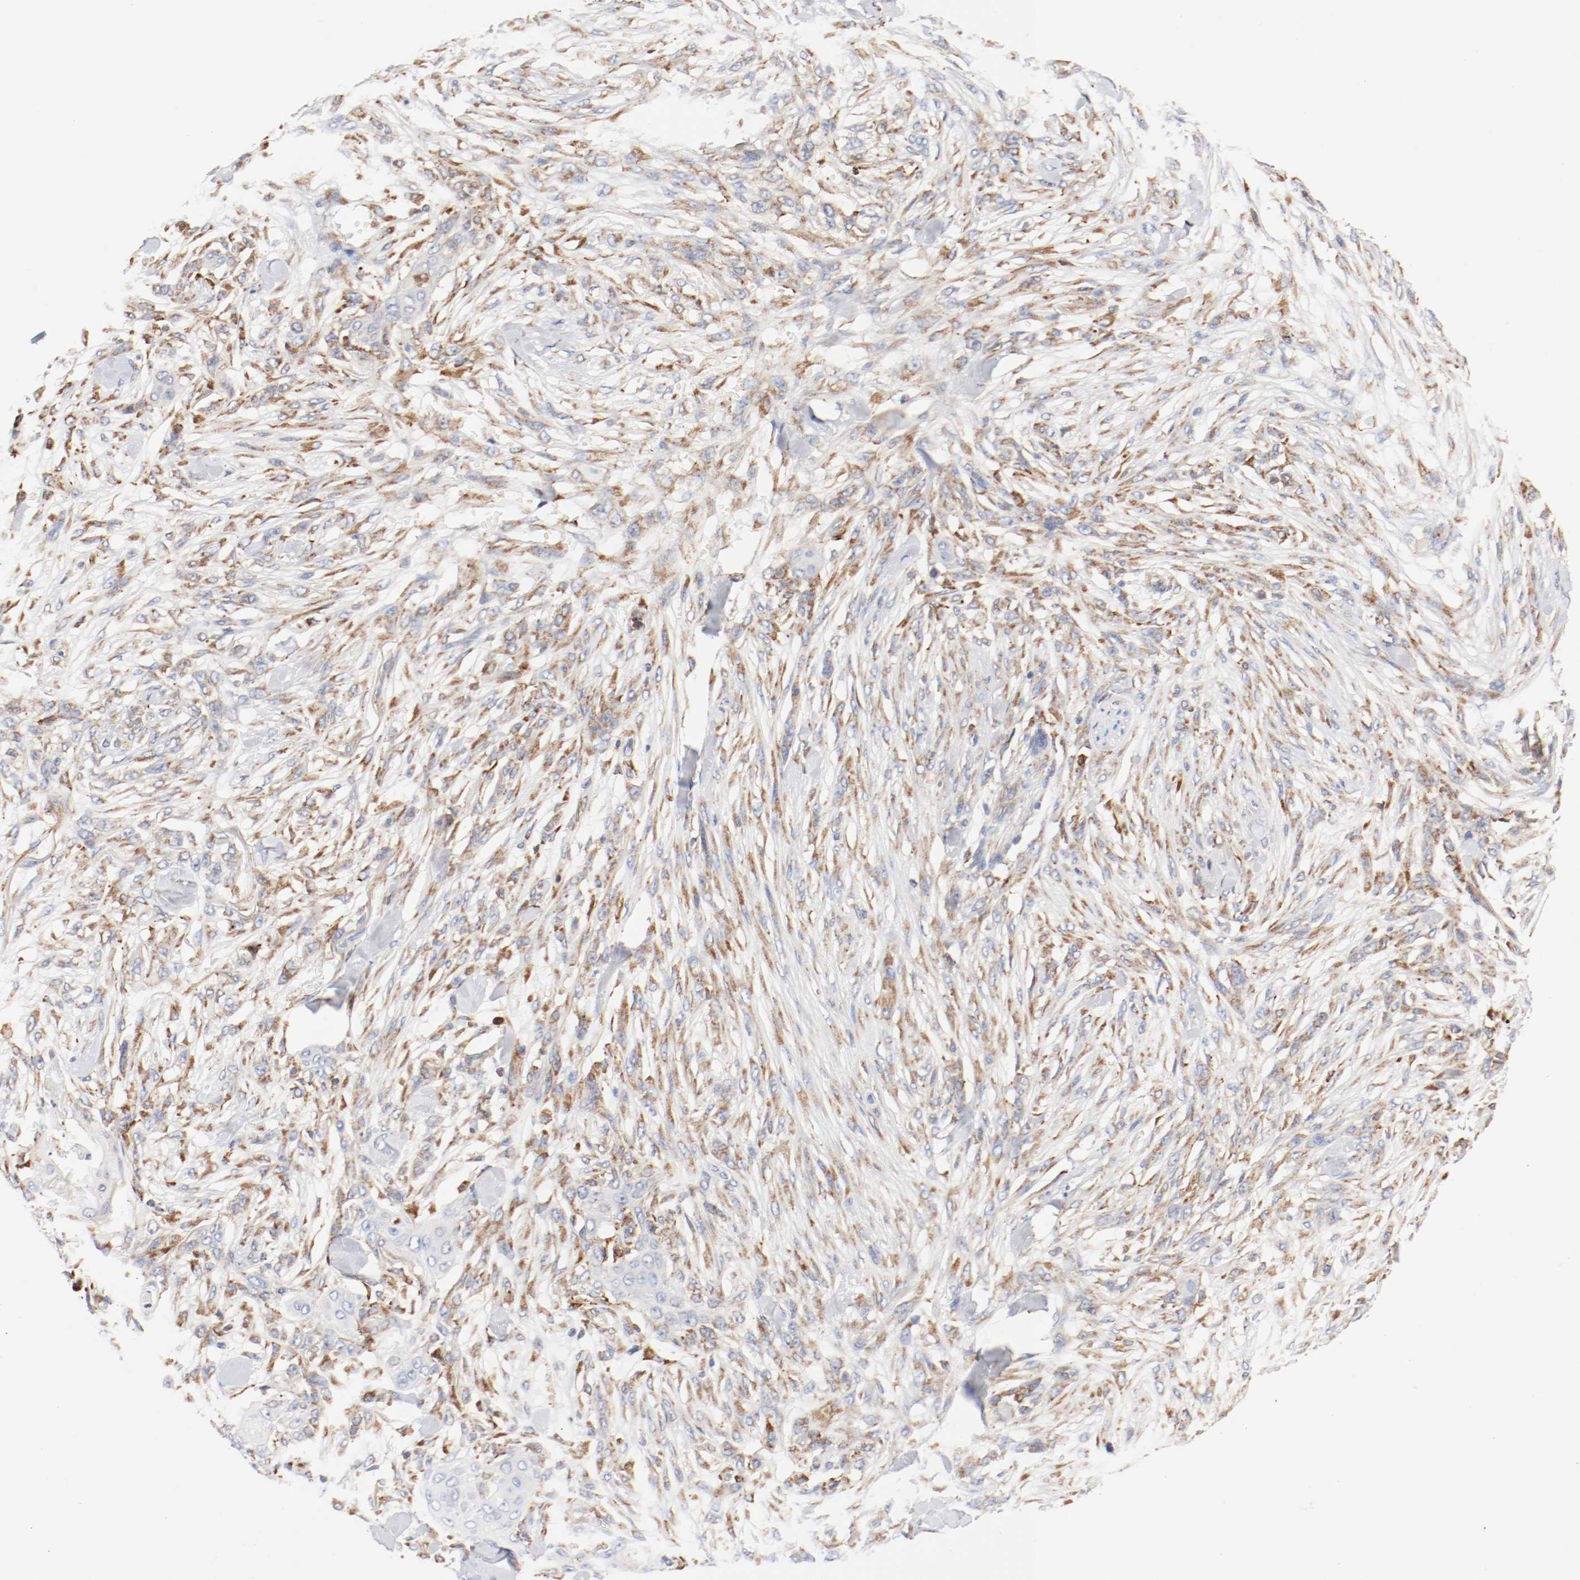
{"staining": {"intensity": "moderate", "quantity": ">75%", "location": "cytoplasmic/membranous"}, "tissue": "skin cancer", "cell_type": "Tumor cells", "image_type": "cancer", "snomed": [{"axis": "morphology", "description": "Normal tissue, NOS"}, {"axis": "morphology", "description": "Squamous cell carcinoma, NOS"}, {"axis": "topography", "description": "Skin"}], "caption": "Immunohistochemistry (IHC) photomicrograph of skin cancer stained for a protein (brown), which shows medium levels of moderate cytoplasmic/membranous staining in approximately >75% of tumor cells.", "gene": "PDPK1", "patient": {"sex": "female", "age": 59}}